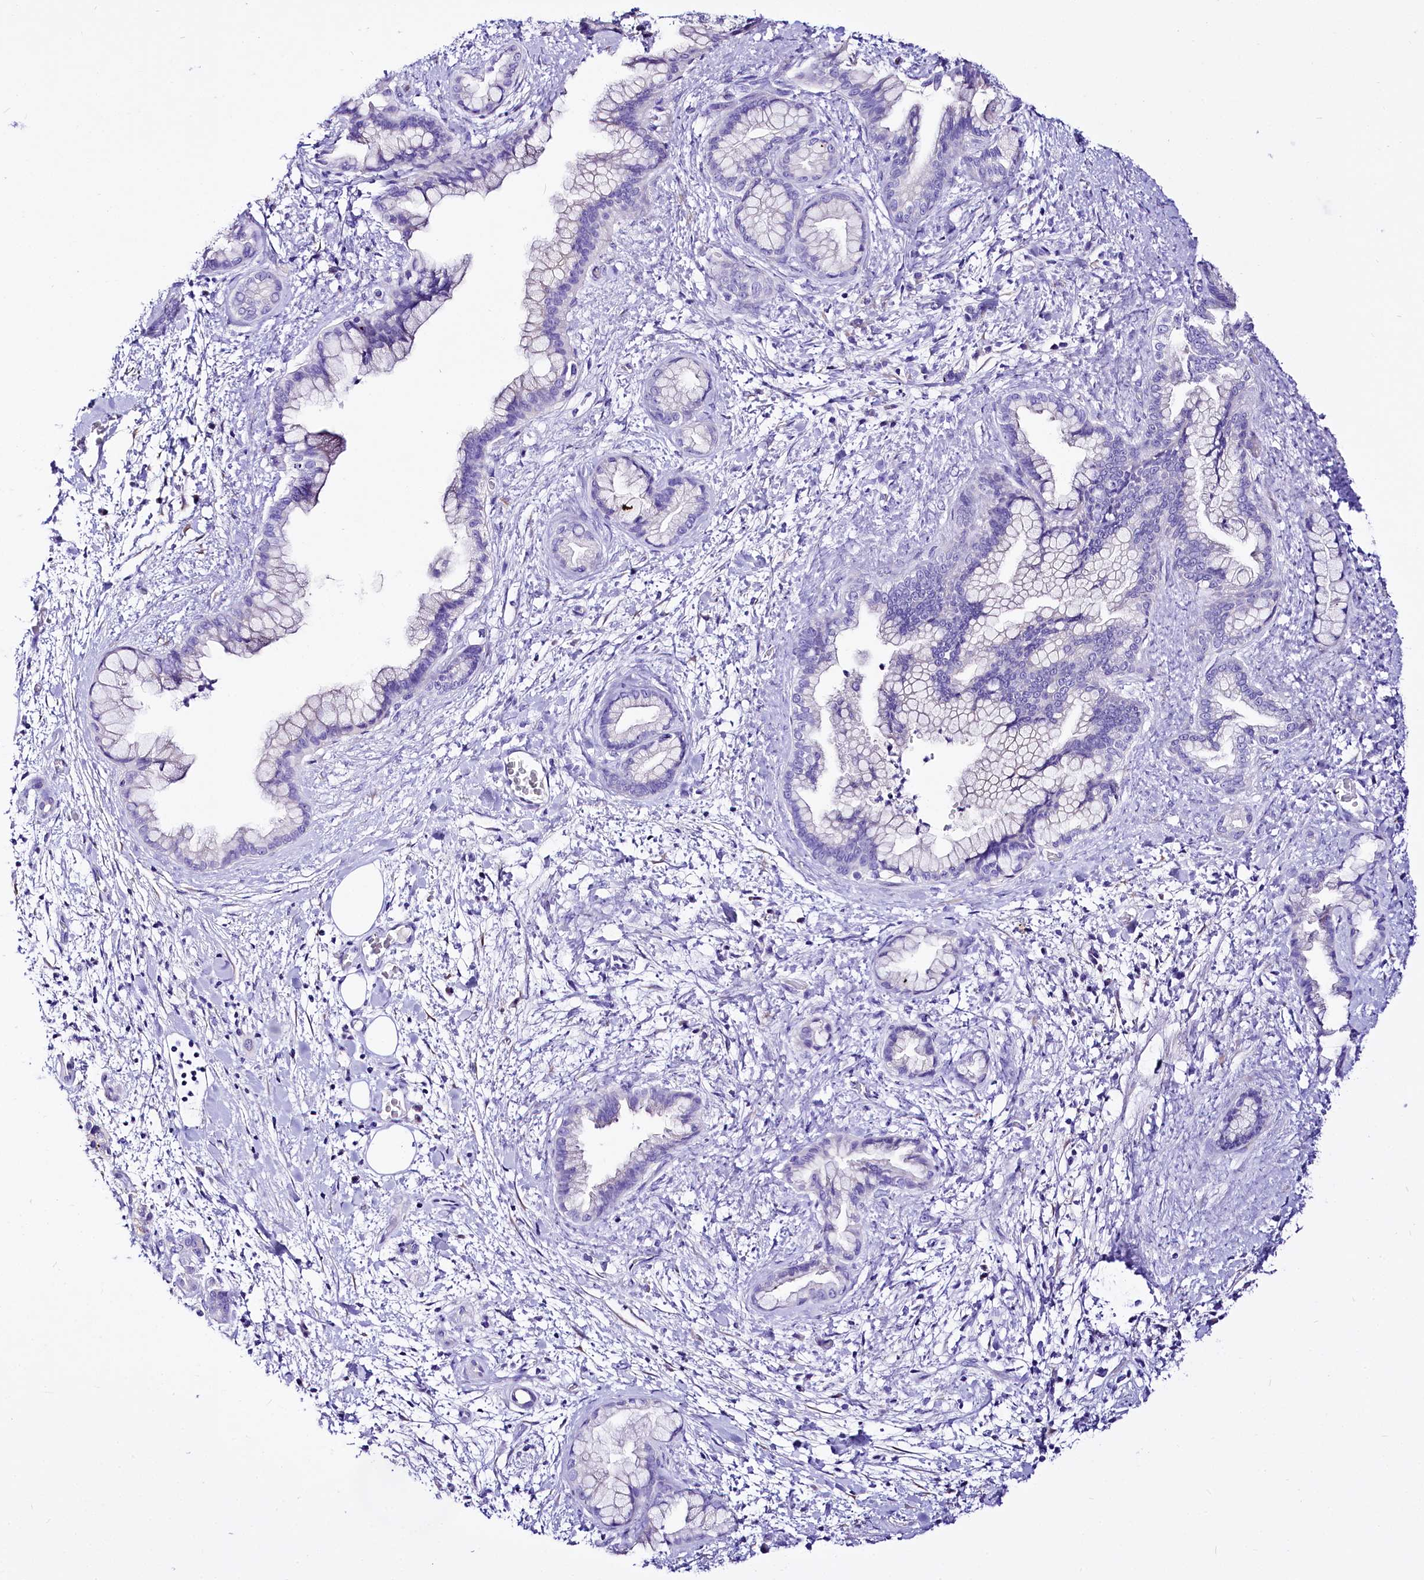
{"staining": {"intensity": "negative", "quantity": "none", "location": "none"}, "tissue": "pancreatic cancer", "cell_type": "Tumor cells", "image_type": "cancer", "snomed": [{"axis": "morphology", "description": "Adenocarcinoma, NOS"}, {"axis": "topography", "description": "Pancreas"}], "caption": "IHC of human pancreatic cancer demonstrates no expression in tumor cells. The staining is performed using DAB brown chromogen with nuclei counter-stained in using hematoxylin.", "gene": "A2ML1", "patient": {"sex": "female", "age": 78}}